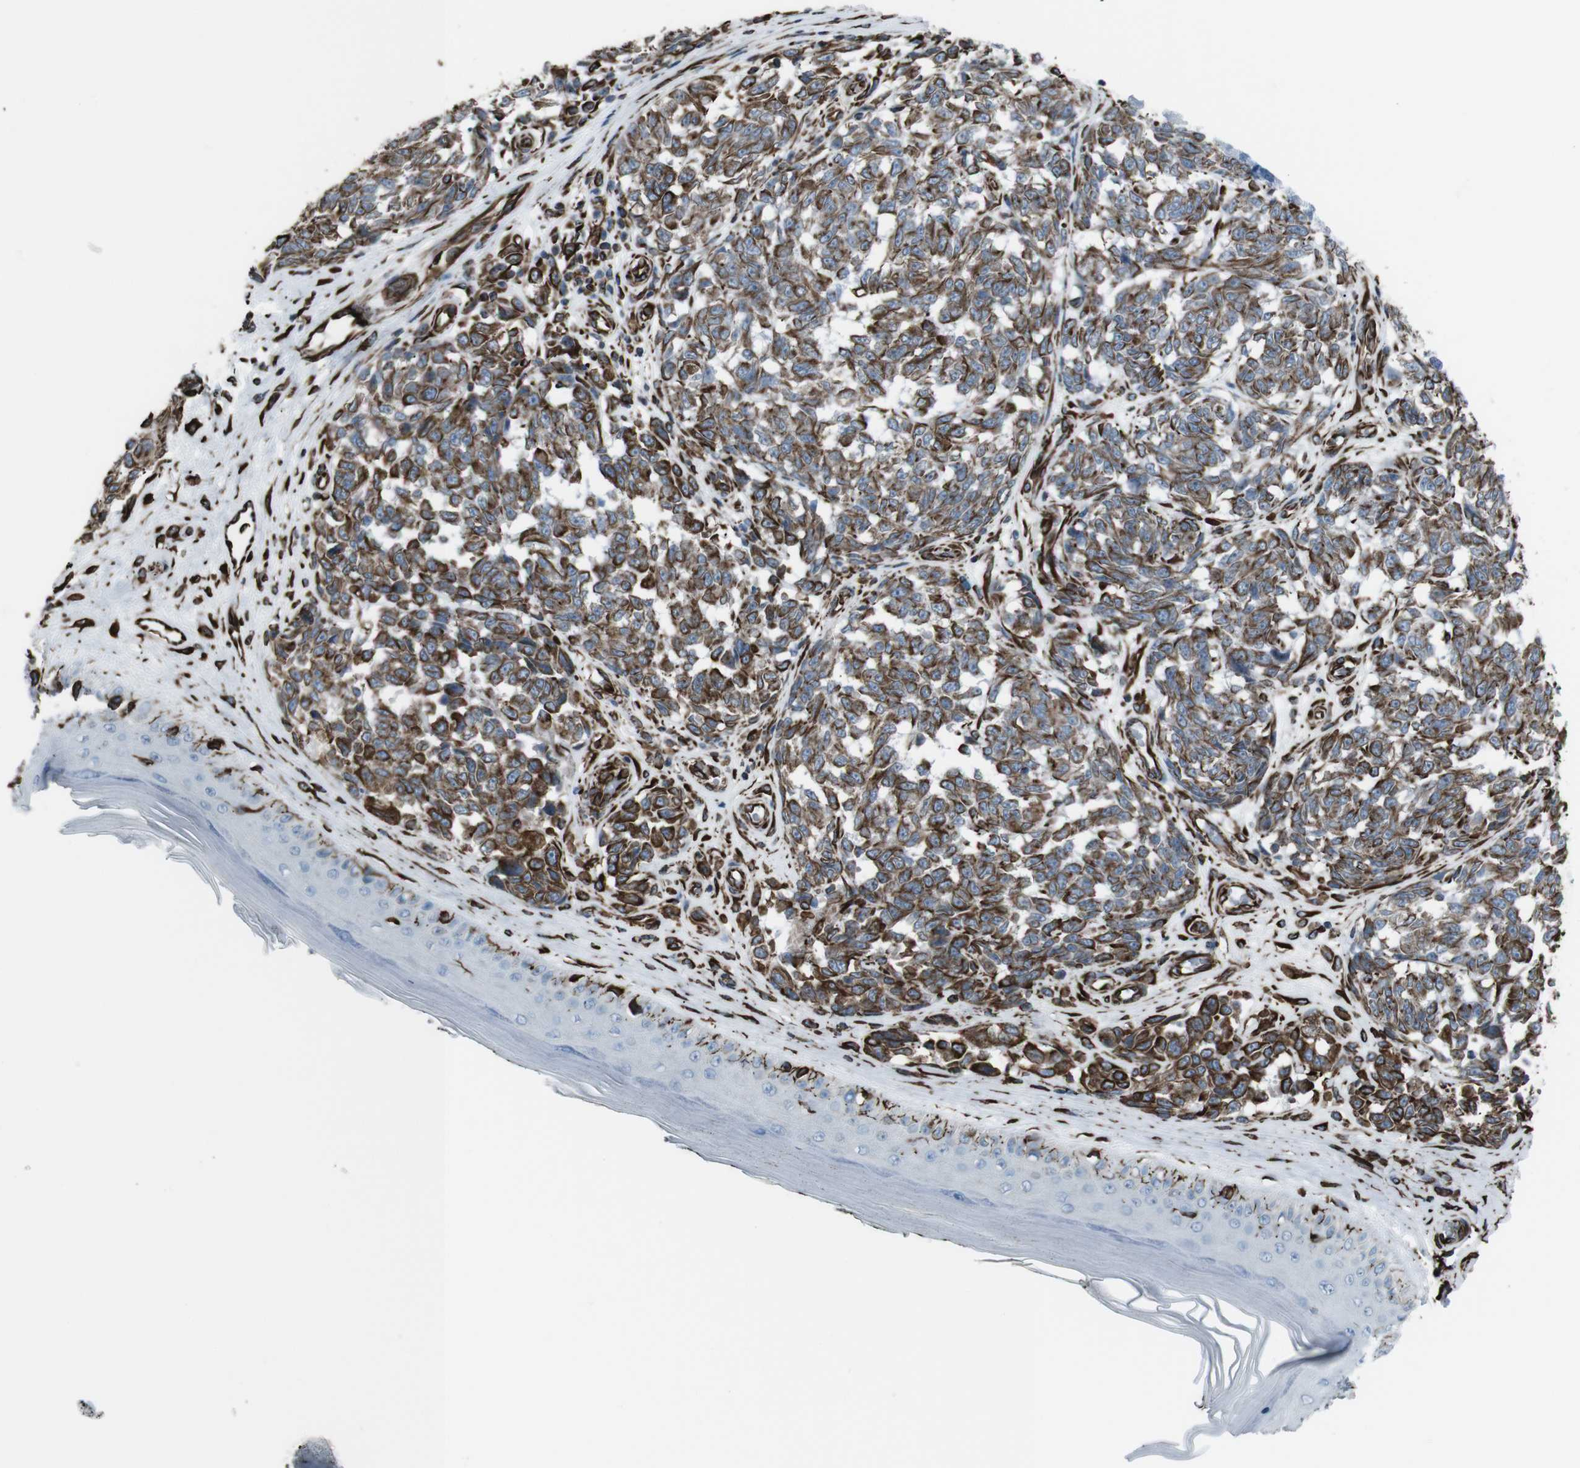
{"staining": {"intensity": "moderate", "quantity": ">75%", "location": "cytoplasmic/membranous"}, "tissue": "melanoma", "cell_type": "Tumor cells", "image_type": "cancer", "snomed": [{"axis": "morphology", "description": "Malignant melanoma, NOS"}, {"axis": "topography", "description": "Skin"}], "caption": "A brown stain highlights moderate cytoplasmic/membranous expression of a protein in melanoma tumor cells.", "gene": "ZDHHC6", "patient": {"sex": "female", "age": 64}}